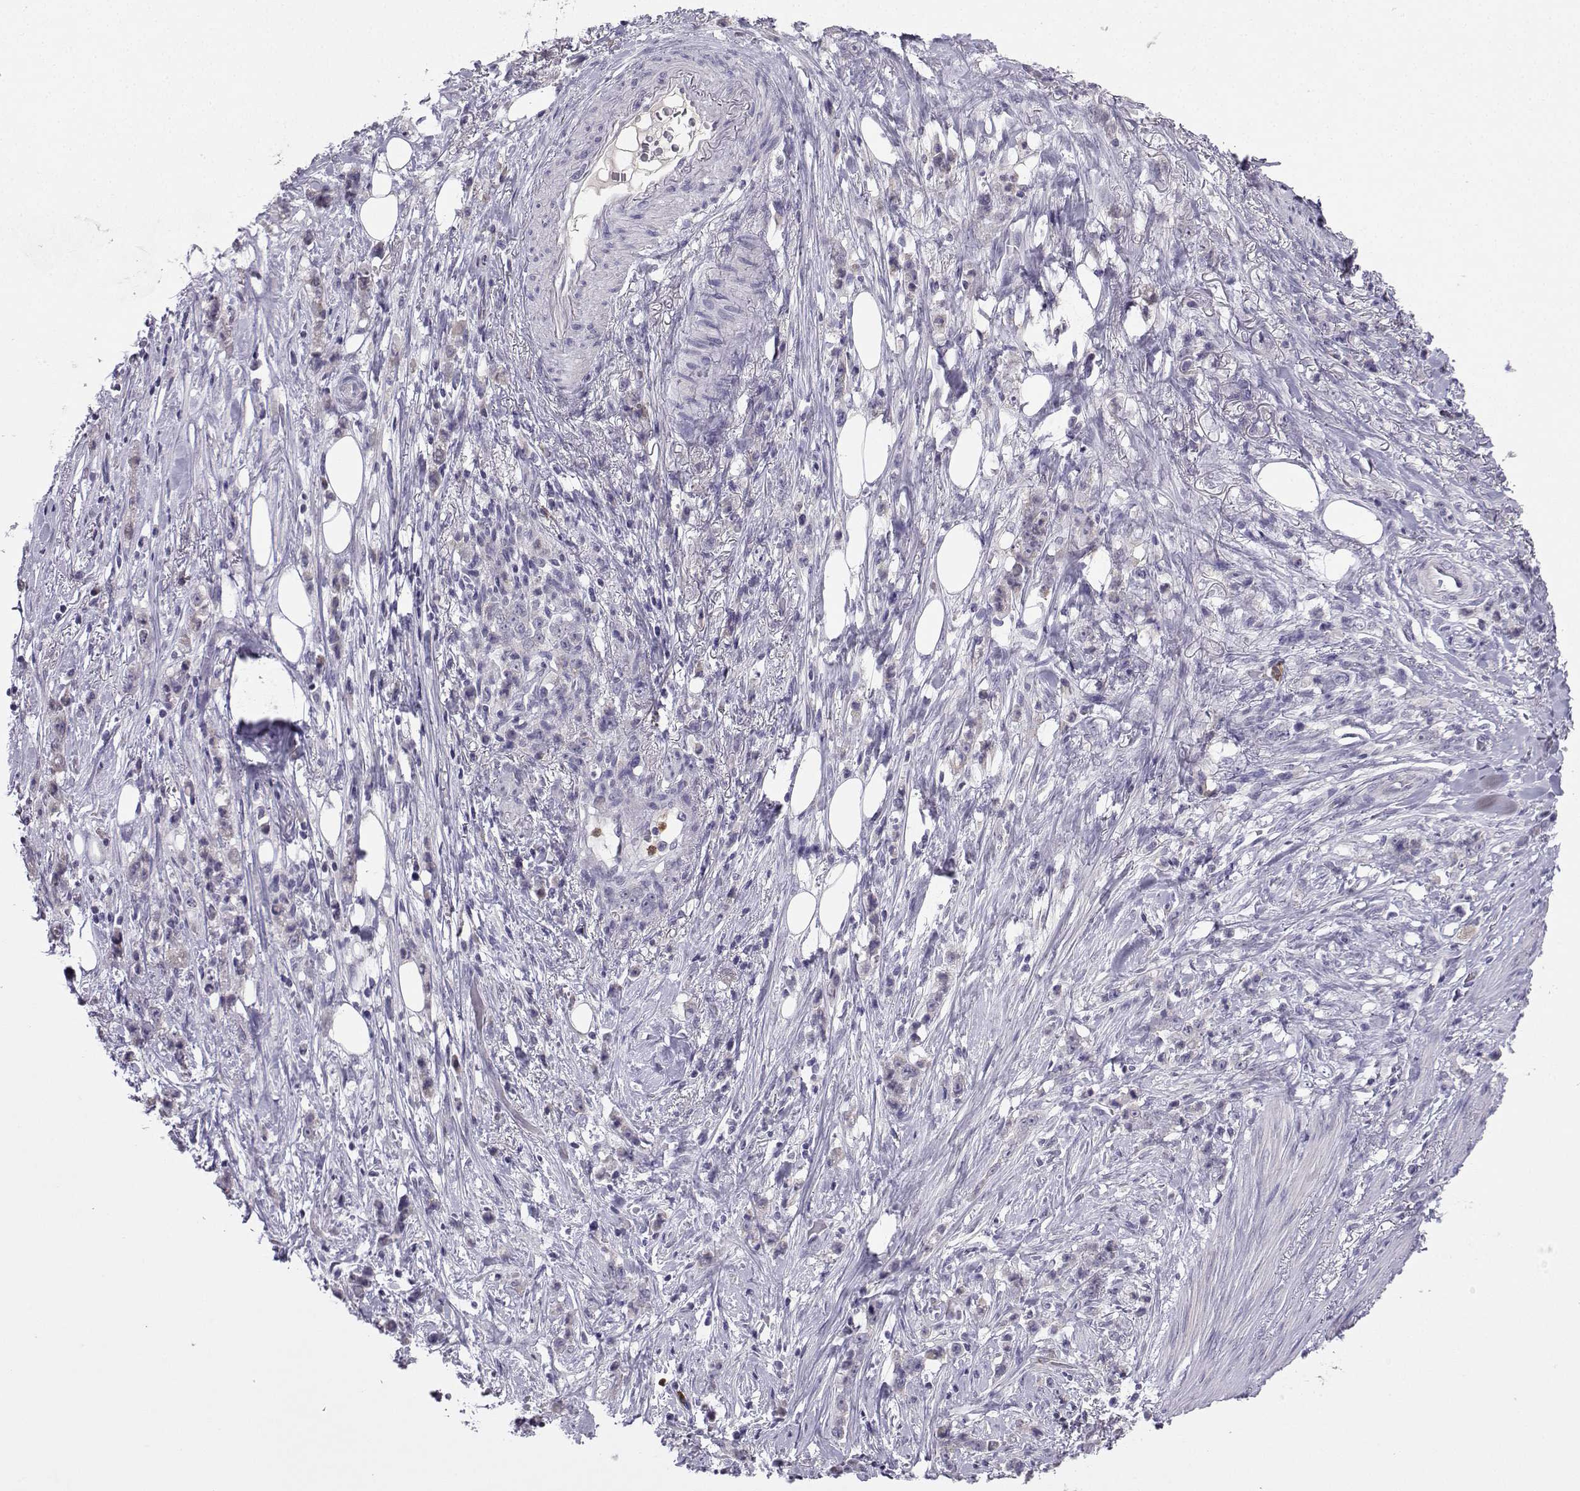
{"staining": {"intensity": "negative", "quantity": "none", "location": "none"}, "tissue": "stomach cancer", "cell_type": "Tumor cells", "image_type": "cancer", "snomed": [{"axis": "morphology", "description": "Adenocarcinoma, NOS"}, {"axis": "topography", "description": "Stomach, lower"}], "caption": "The histopathology image demonstrates no staining of tumor cells in stomach cancer.", "gene": "CALY", "patient": {"sex": "male", "age": 88}}